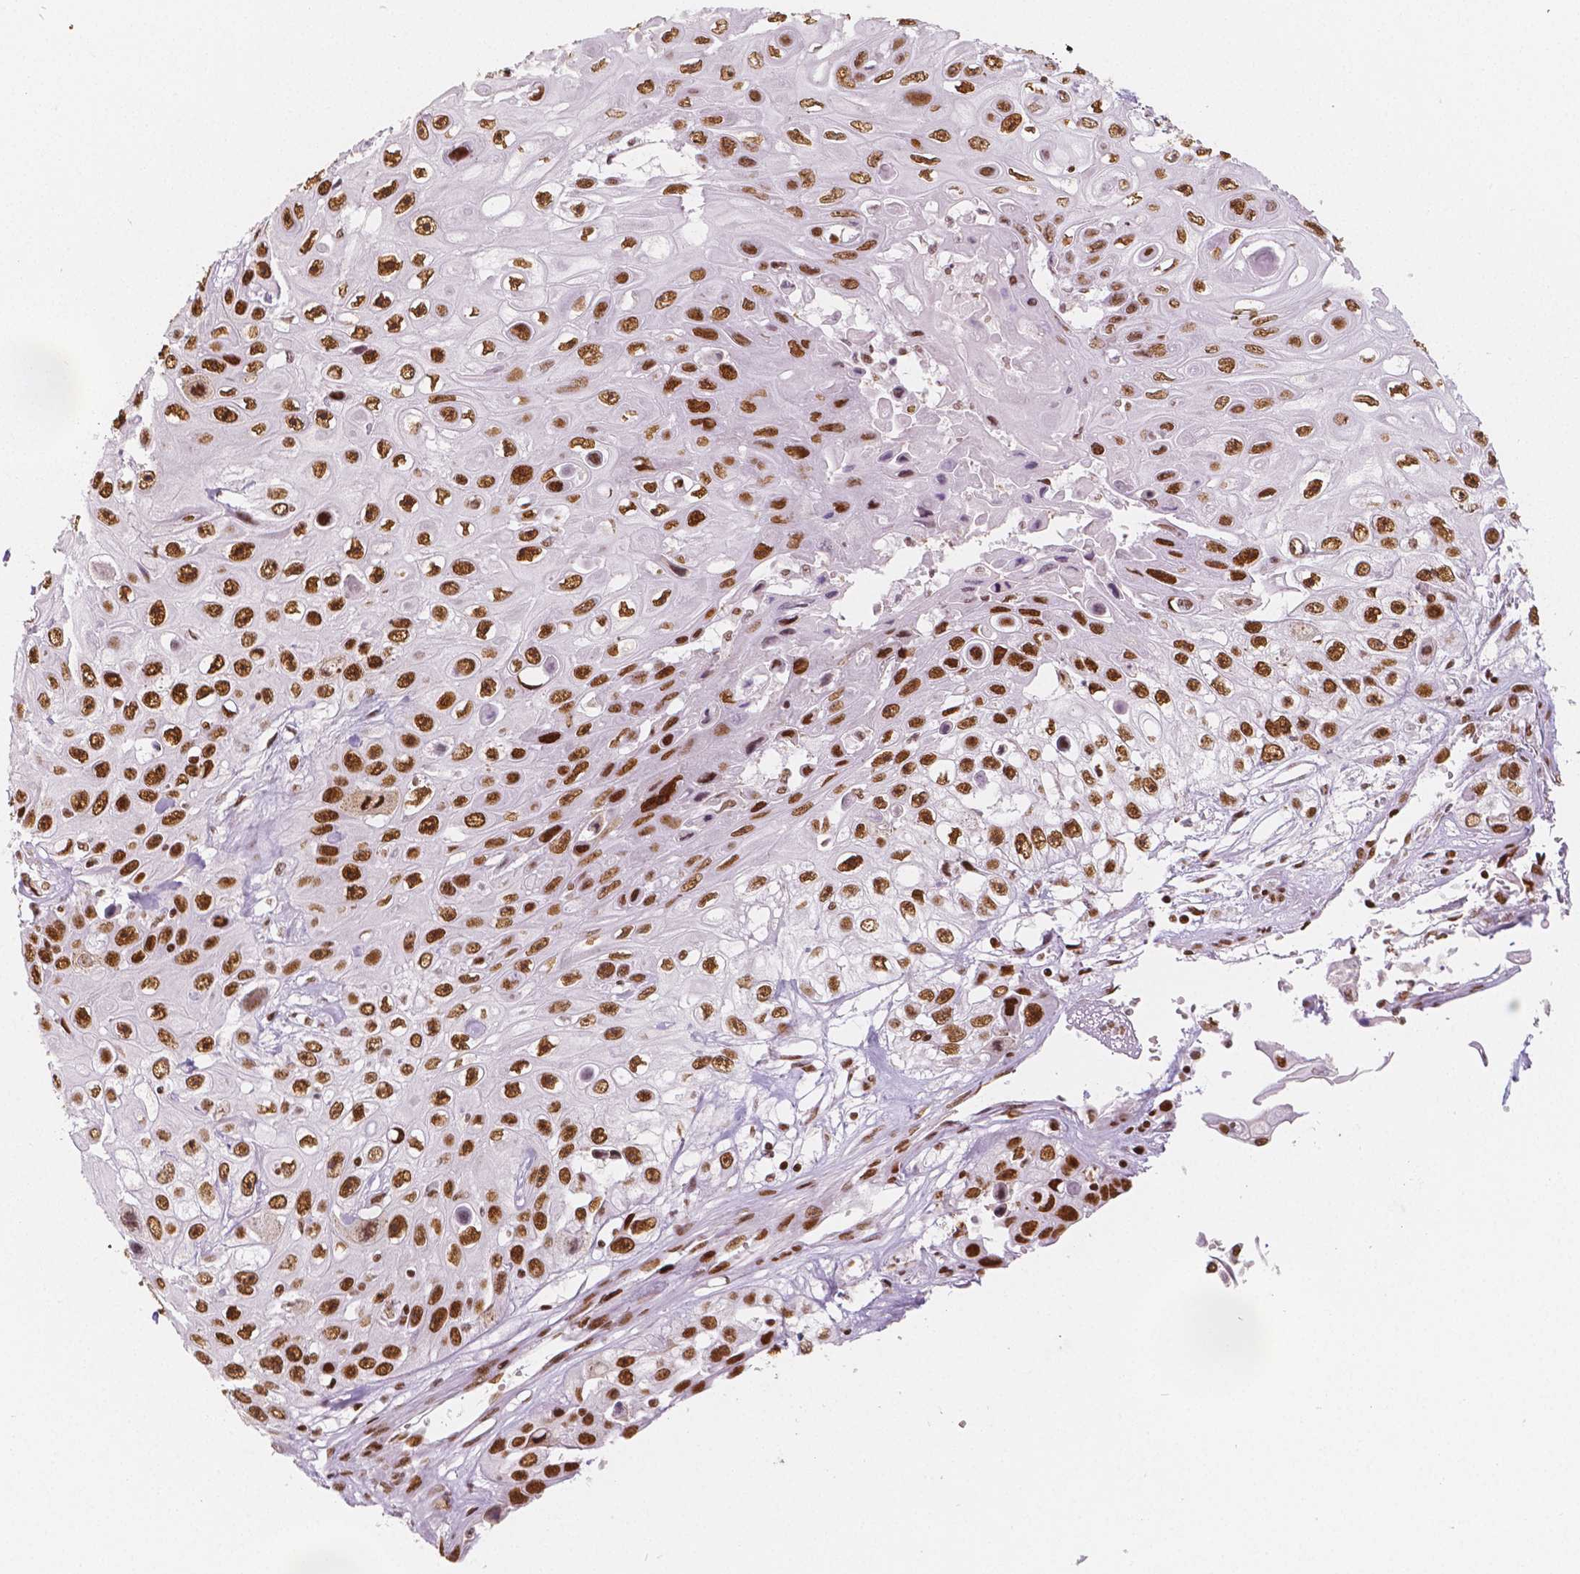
{"staining": {"intensity": "strong", "quantity": ">75%", "location": "nuclear"}, "tissue": "skin cancer", "cell_type": "Tumor cells", "image_type": "cancer", "snomed": [{"axis": "morphology", "description": "Squamous cell carcinoma, NOS"}, {"axis": "topography", "description": "Skin"}], "caption": "Protein expression analysis of human skin squamous cell carcinoma reveals strong nuclear positivity in about >75% of tumor cells.", "gene": "HDAC1", "patient": {"sex": "male", "age": 82}}